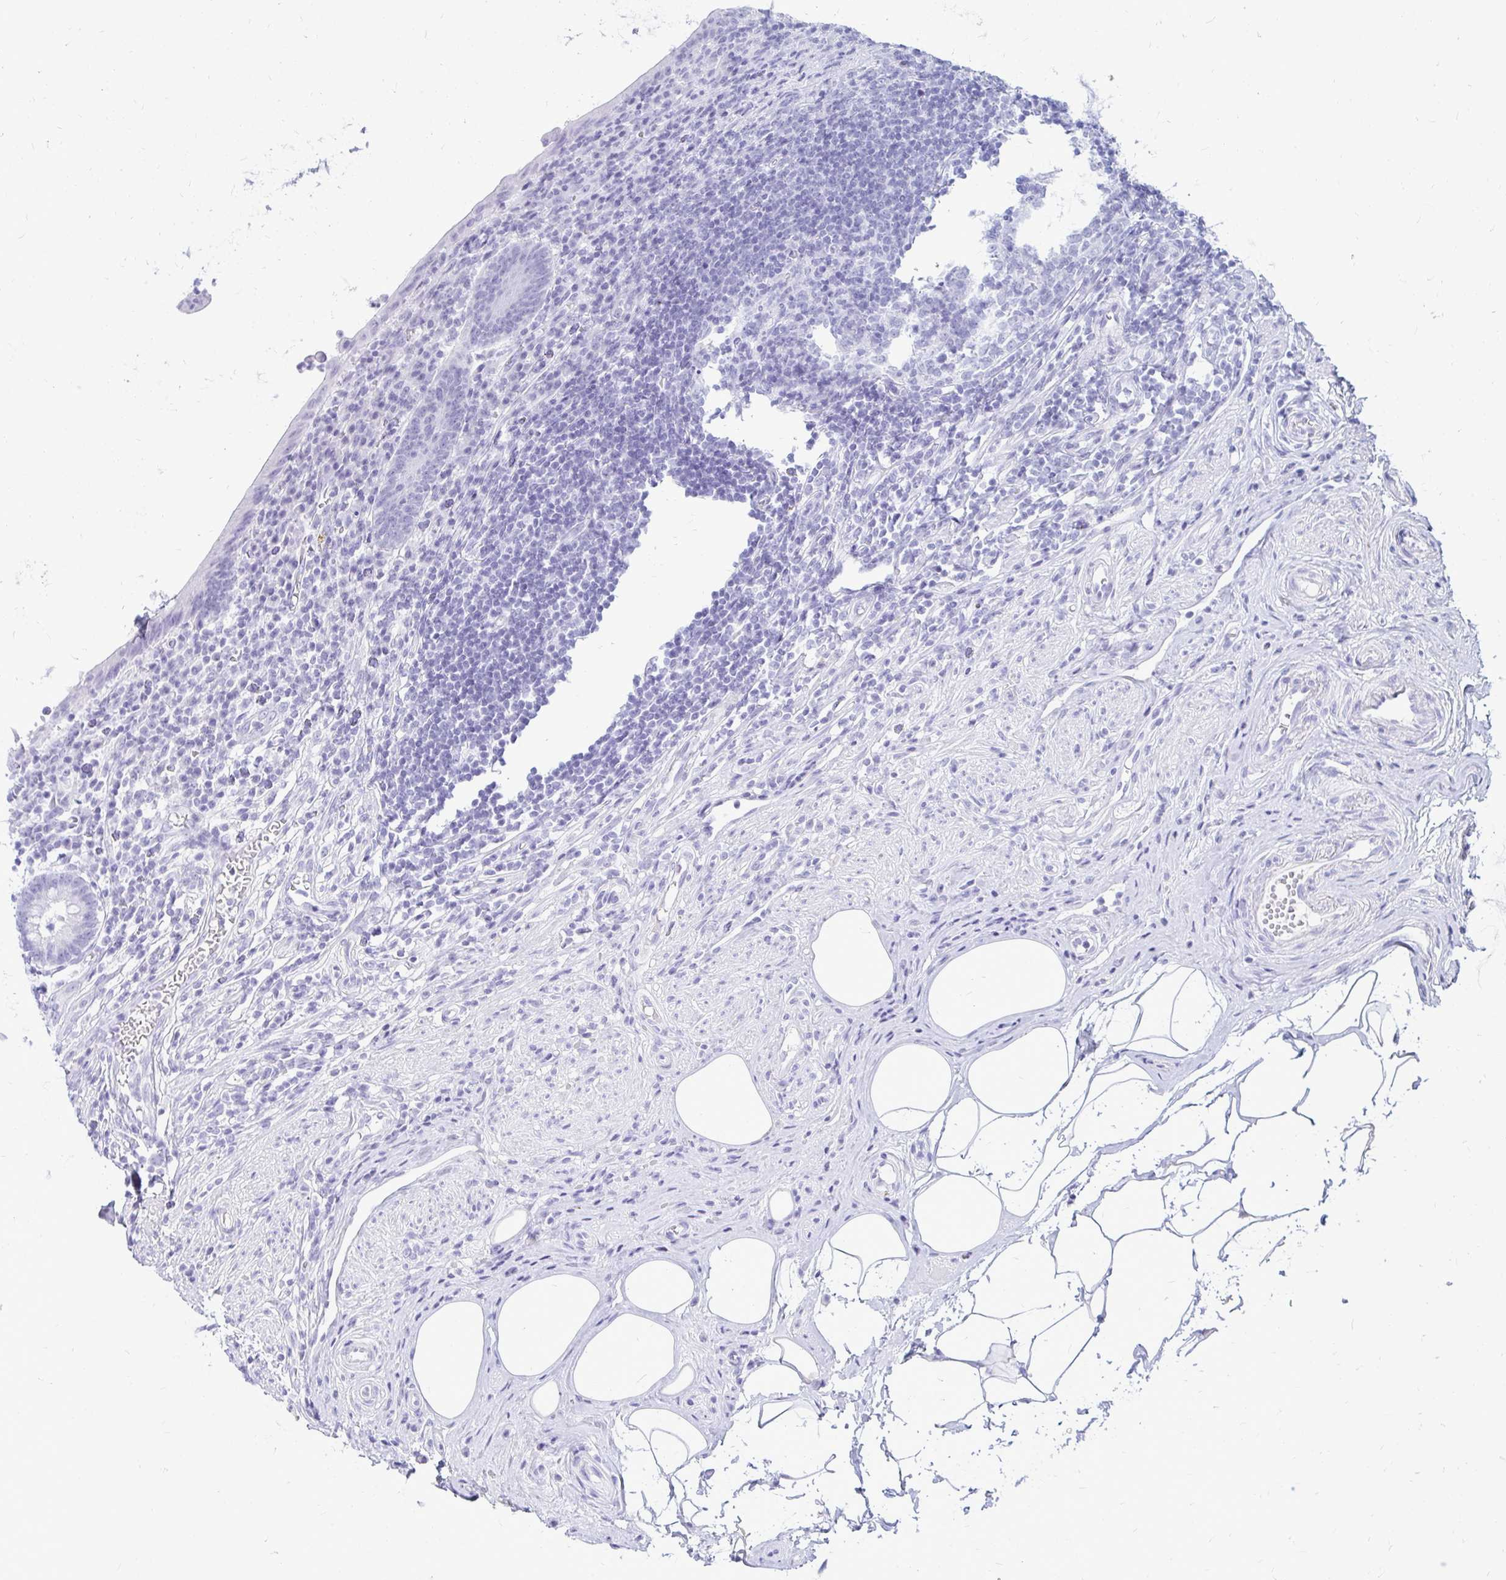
{"staining": {"intensity": "negative", "quantity": "none", "location": "none"}, "tissue": "appendix", "cell_type": "Glandular cells", "image_type": "normal", "snomed": [{"axis": "morphology", "description": "Normal tissue, NOS"}, {"axis": "topography", "description": "Appendix"}], "caption": "This image is of normal appendix stained with IHC to label a protein in brown with the nuclei are counter-stained blue. There is no positivity in glandular cells. (DAB (3,3'-diaminobenzidine) immunohistochemistry (IHC), high magnification).", "gene": "OR10R2", "patient": {"sex": "female", "age": 56}}